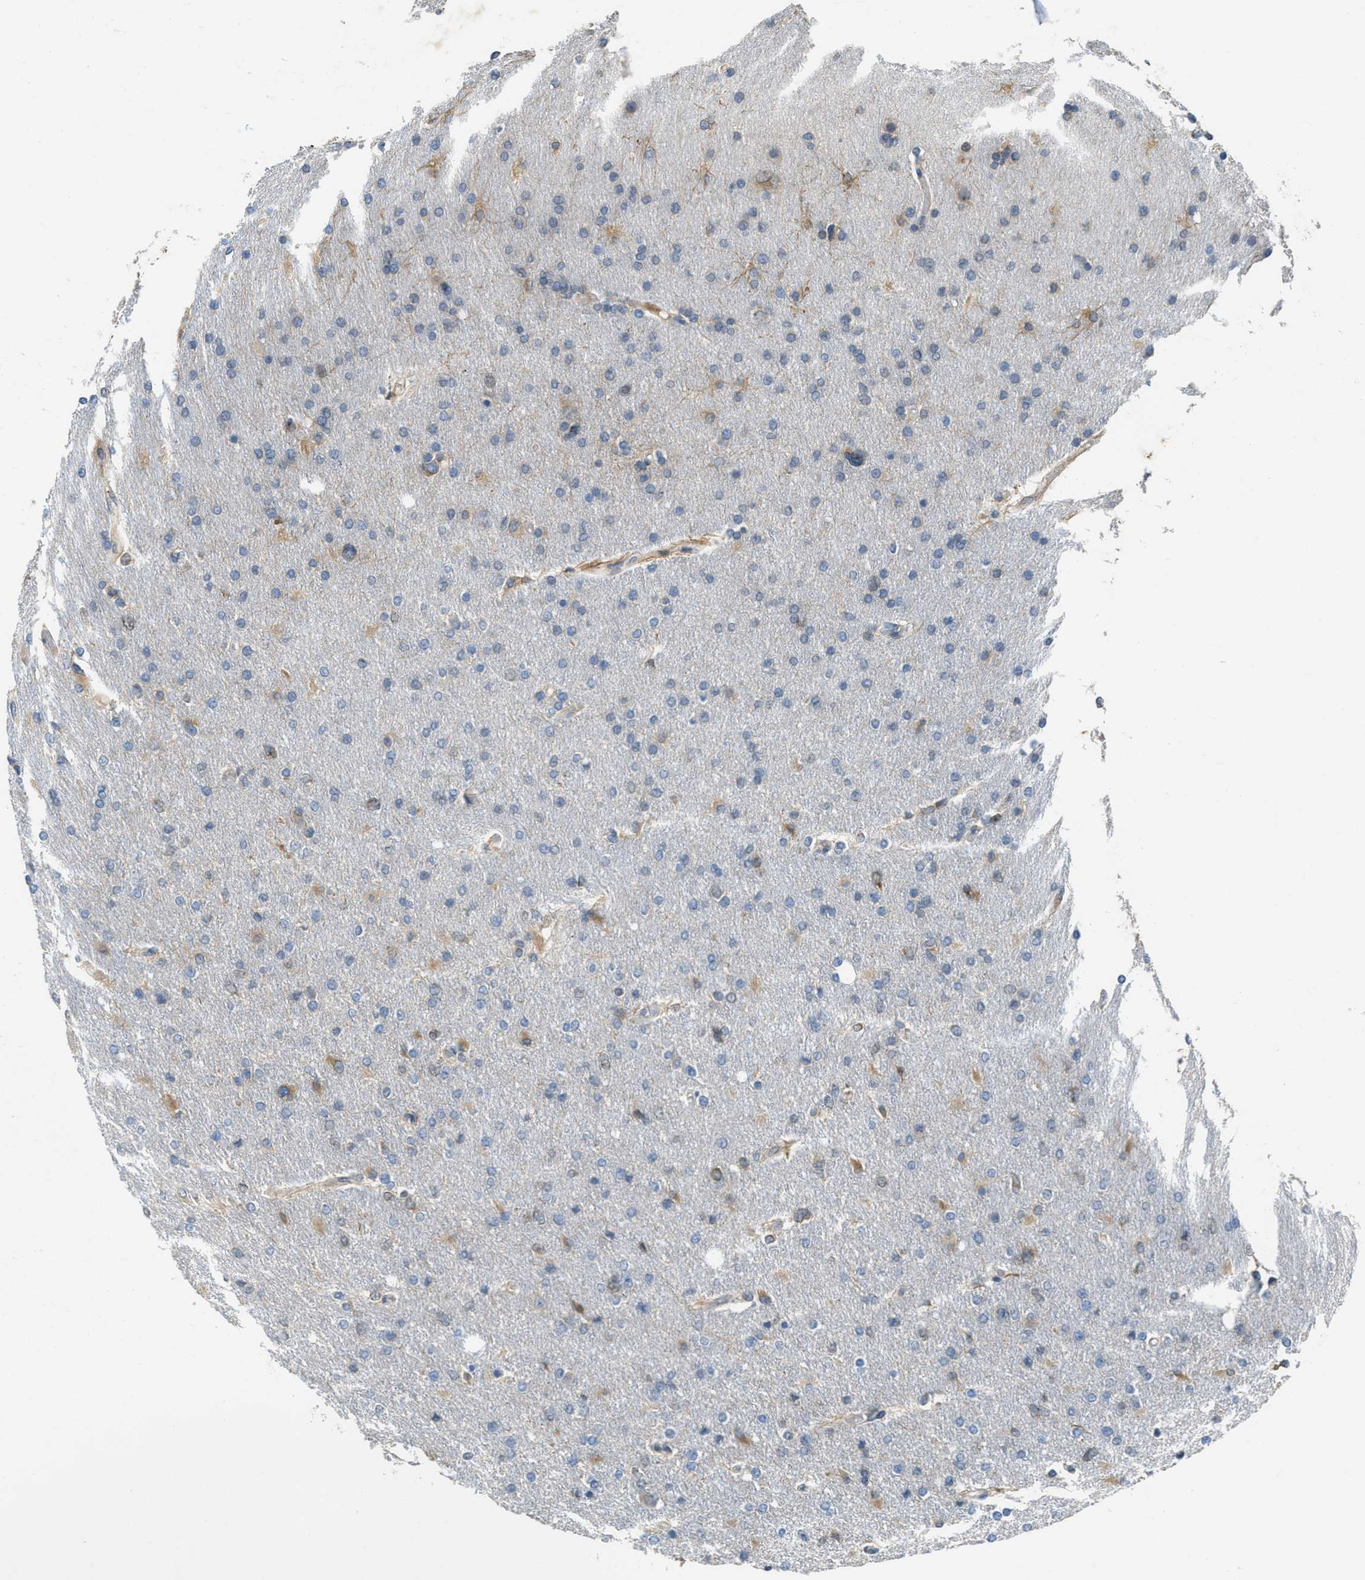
{"staining": {"intensity": "weak", "quantity": "<25%", "location": "cytoplasmic/membranous"}, "tissue": "glioma", "cell_type": "Tumor cells", "image_type": "cancer", "snomed": [{"axis": "morphology", "description": "Glioma, malignant, High grade"}, {"axis": "topography", "description": "Cerebral cortex"}], "caption": "The immunohistochemistry micrograph has no significant expression in tumor cells of glioma tissue. The staining is performed using DAB brown chromogen with nuclei counter-stained in using hematoxylin.", "gene": "MPDU1", "patient": {"sex": "female", "age": 36}}